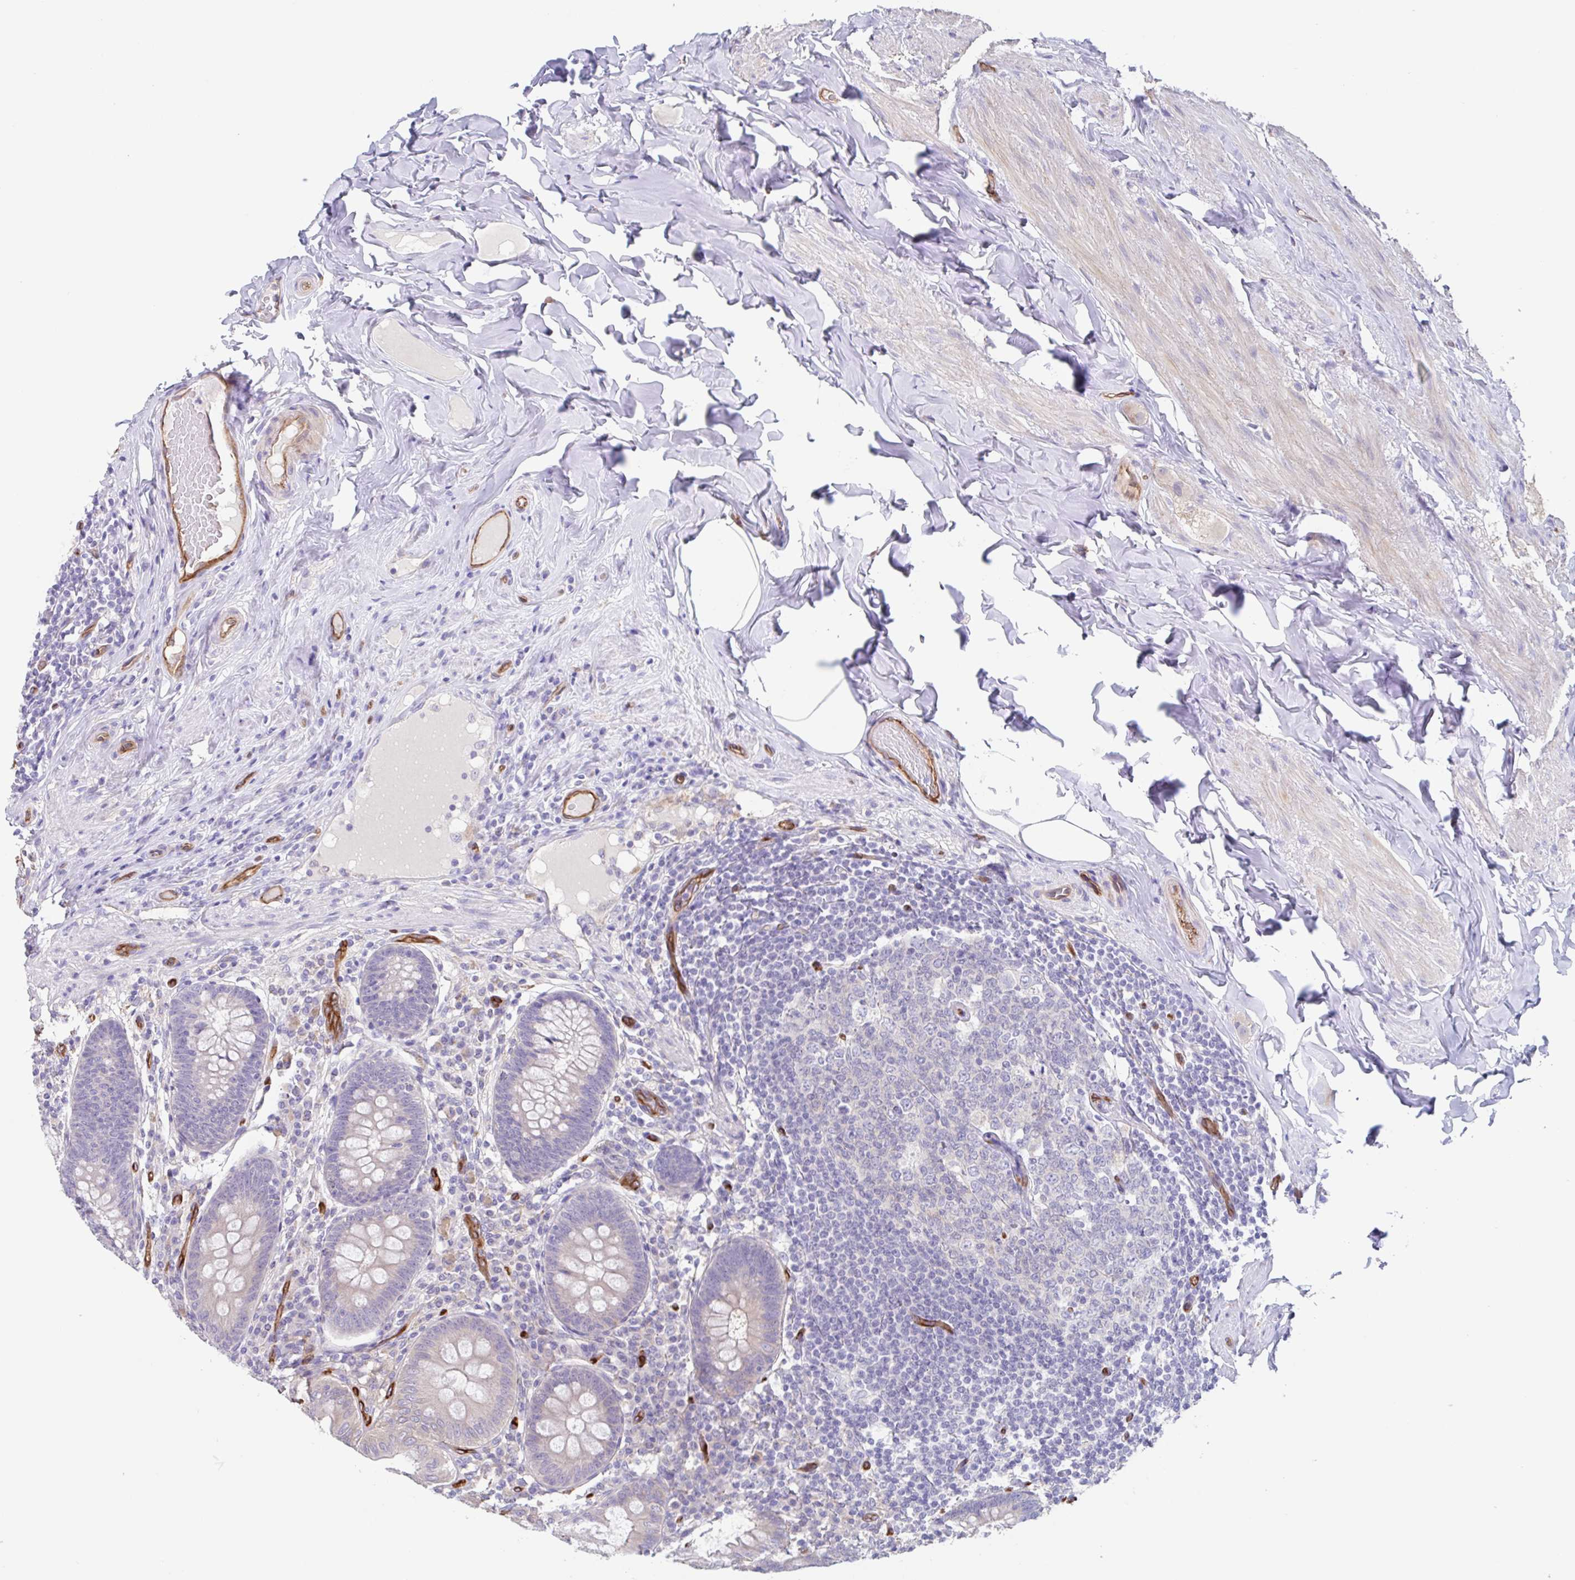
{"staining": {"intensity": "weak", "quantity": "25%-75%", "location": "cytoplasmic/membranous"}, "tissue": "appendix", "cell_type": "Glandular cells", "image_type": "normal", "snomed": [{"axis": "morphology", "description": "Normal tissue, NOS"}, {"axis": "topography", "description": "Appendix"}], "caption": "Weak cytoplasmic/membranous staining for a protein is appreciated in approximately 25%-75% of glandular cells of normal appendix using immunohistochemistry (IHC).", "gene": "EHD4", "patient": {"sex": "male", "age": 71}}